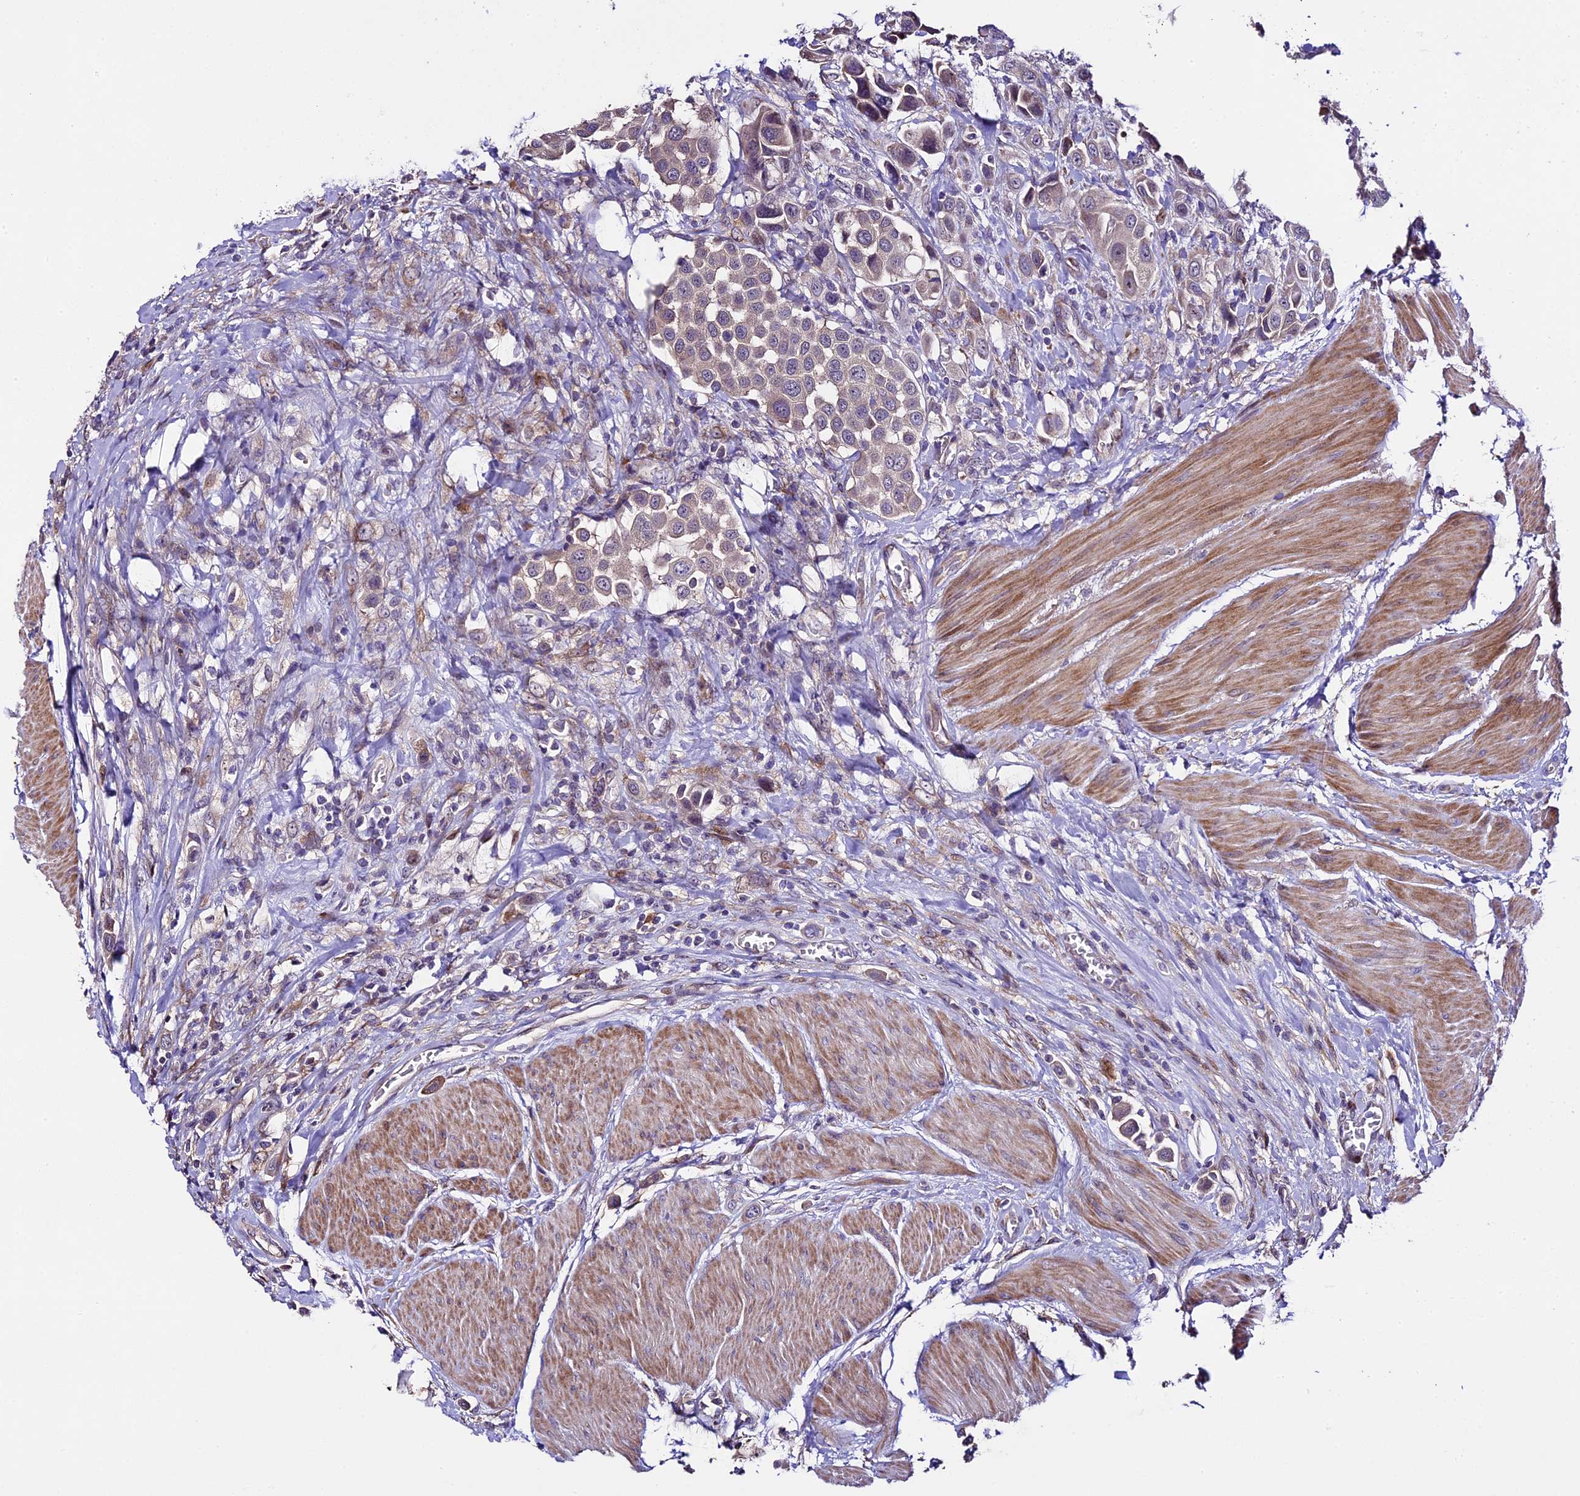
{"staining": {"intensity": "weak", "quantity": "25%-75%", "location": "cytoplasmic/membranous"}, "tissue": "urothelial cancer", "cell_type": "Tumor cells", "image_type": "cancer", "snomed": [{"axis": "morphology", "description": "Urothelial carcinoma, High grade"}, {"axis": "topography", "description": "Urinary bladder"}], "caption": "A low amount of weak cytoplasmic/membranous expression is present in about 25%-75% of tumor cells in urothelial cancer tissue. (Stains: DAB in brown, nuclei in blue, Microscopy: brightfield microscopy at high magnification).", "gene": "SPIRE1", "patient": {"sex": "male", "age": 50}}